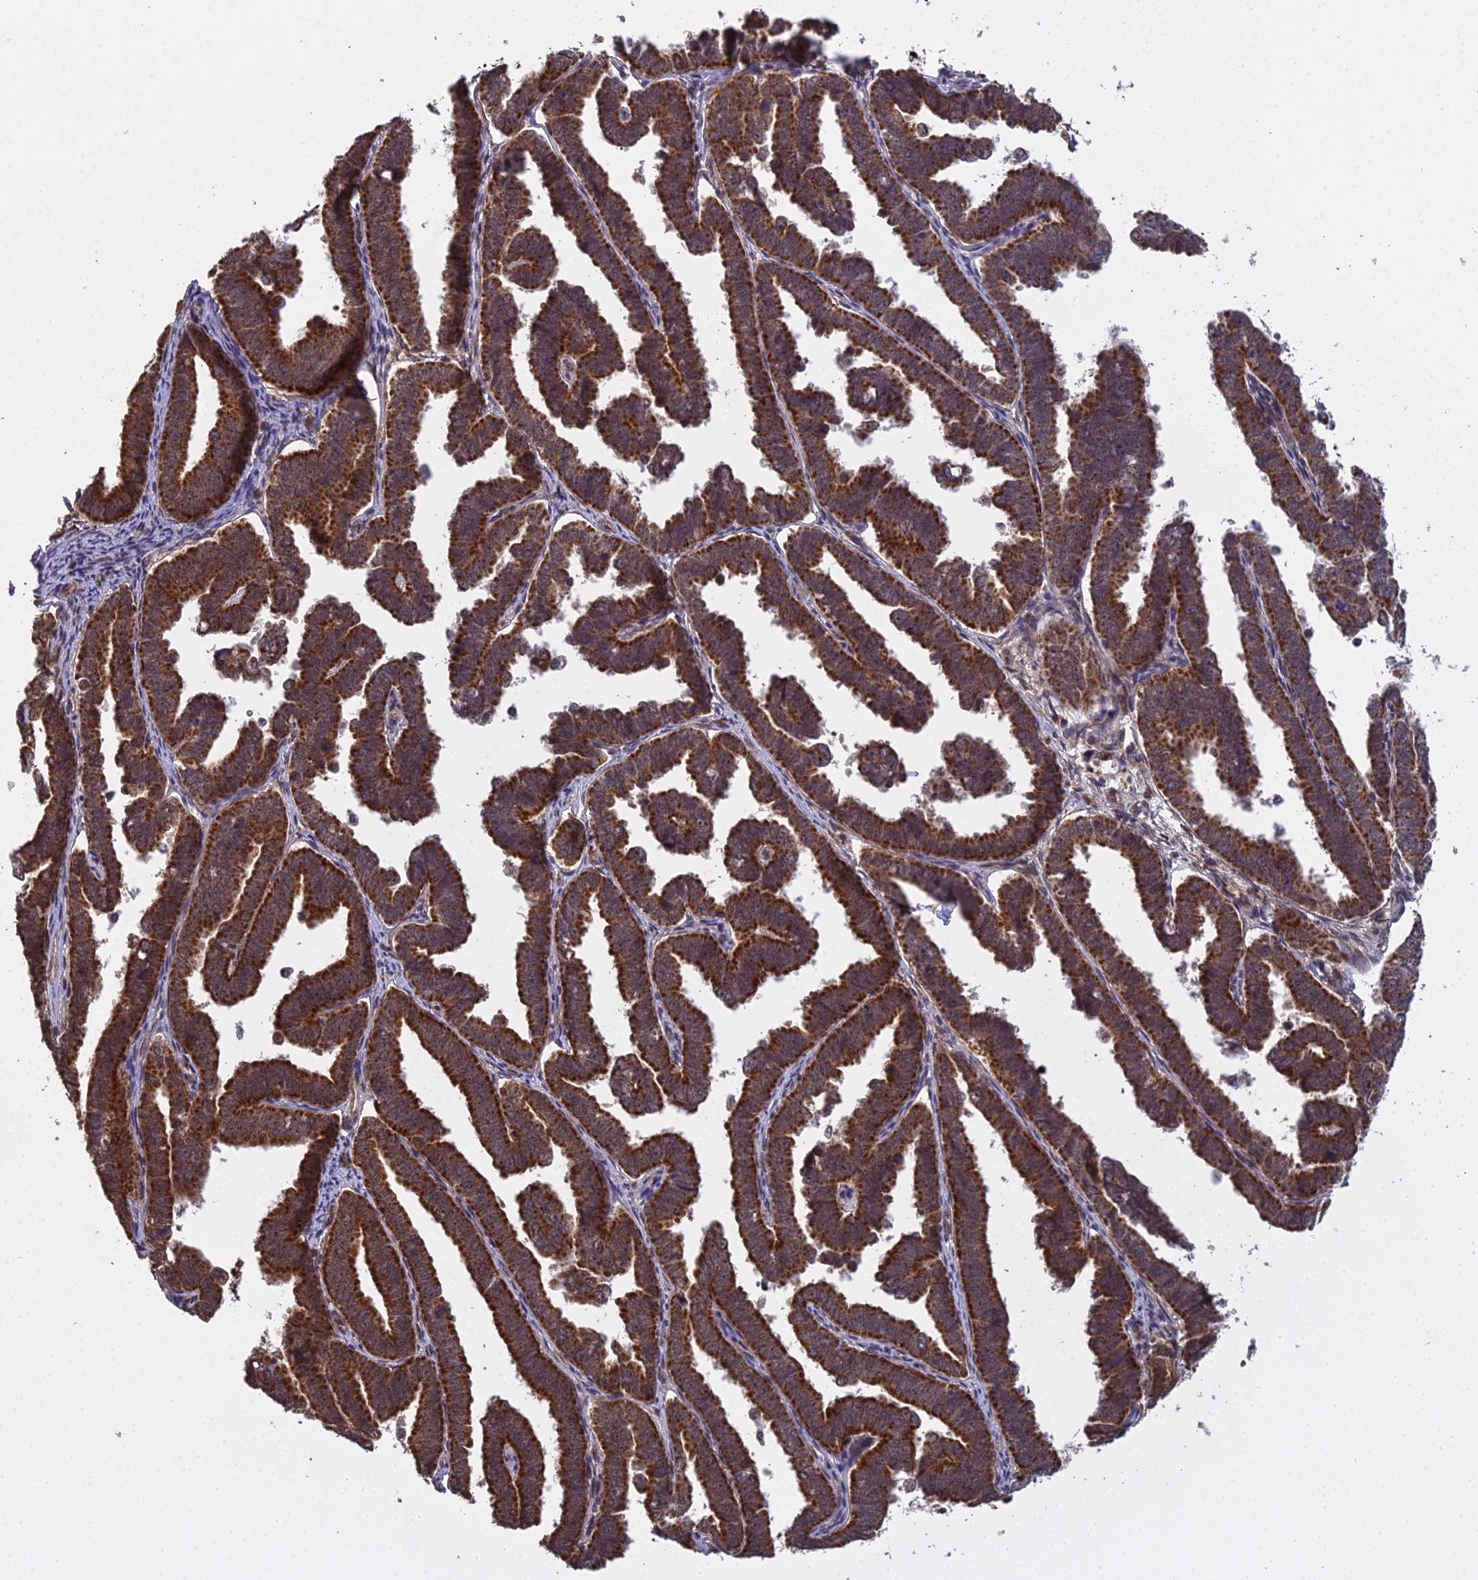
{"staining": {"intensity": "strong", "quantity": ">75%", "location": "cytoplasmic/membranous,nuclear"}, "tissue": "endometrial cancer", "cell_type": "Tumor cells", "image_type": "cancer", "snomed": [{"axis": "morphology", "description": "Adenocarcinoma, NOS"}, {"axis": "topography", "description": "Endometrium"}], "caption": "Approximately >75% of tumor cells in human endometrial cancer (adenocarcinoma) reveal strong cytoplasmic/membranous and nuclear protein expression as visualized by brown immunohistochemical staining.", "gene": "MEOX1", "patient": {"sex": "female", "age": 75}}